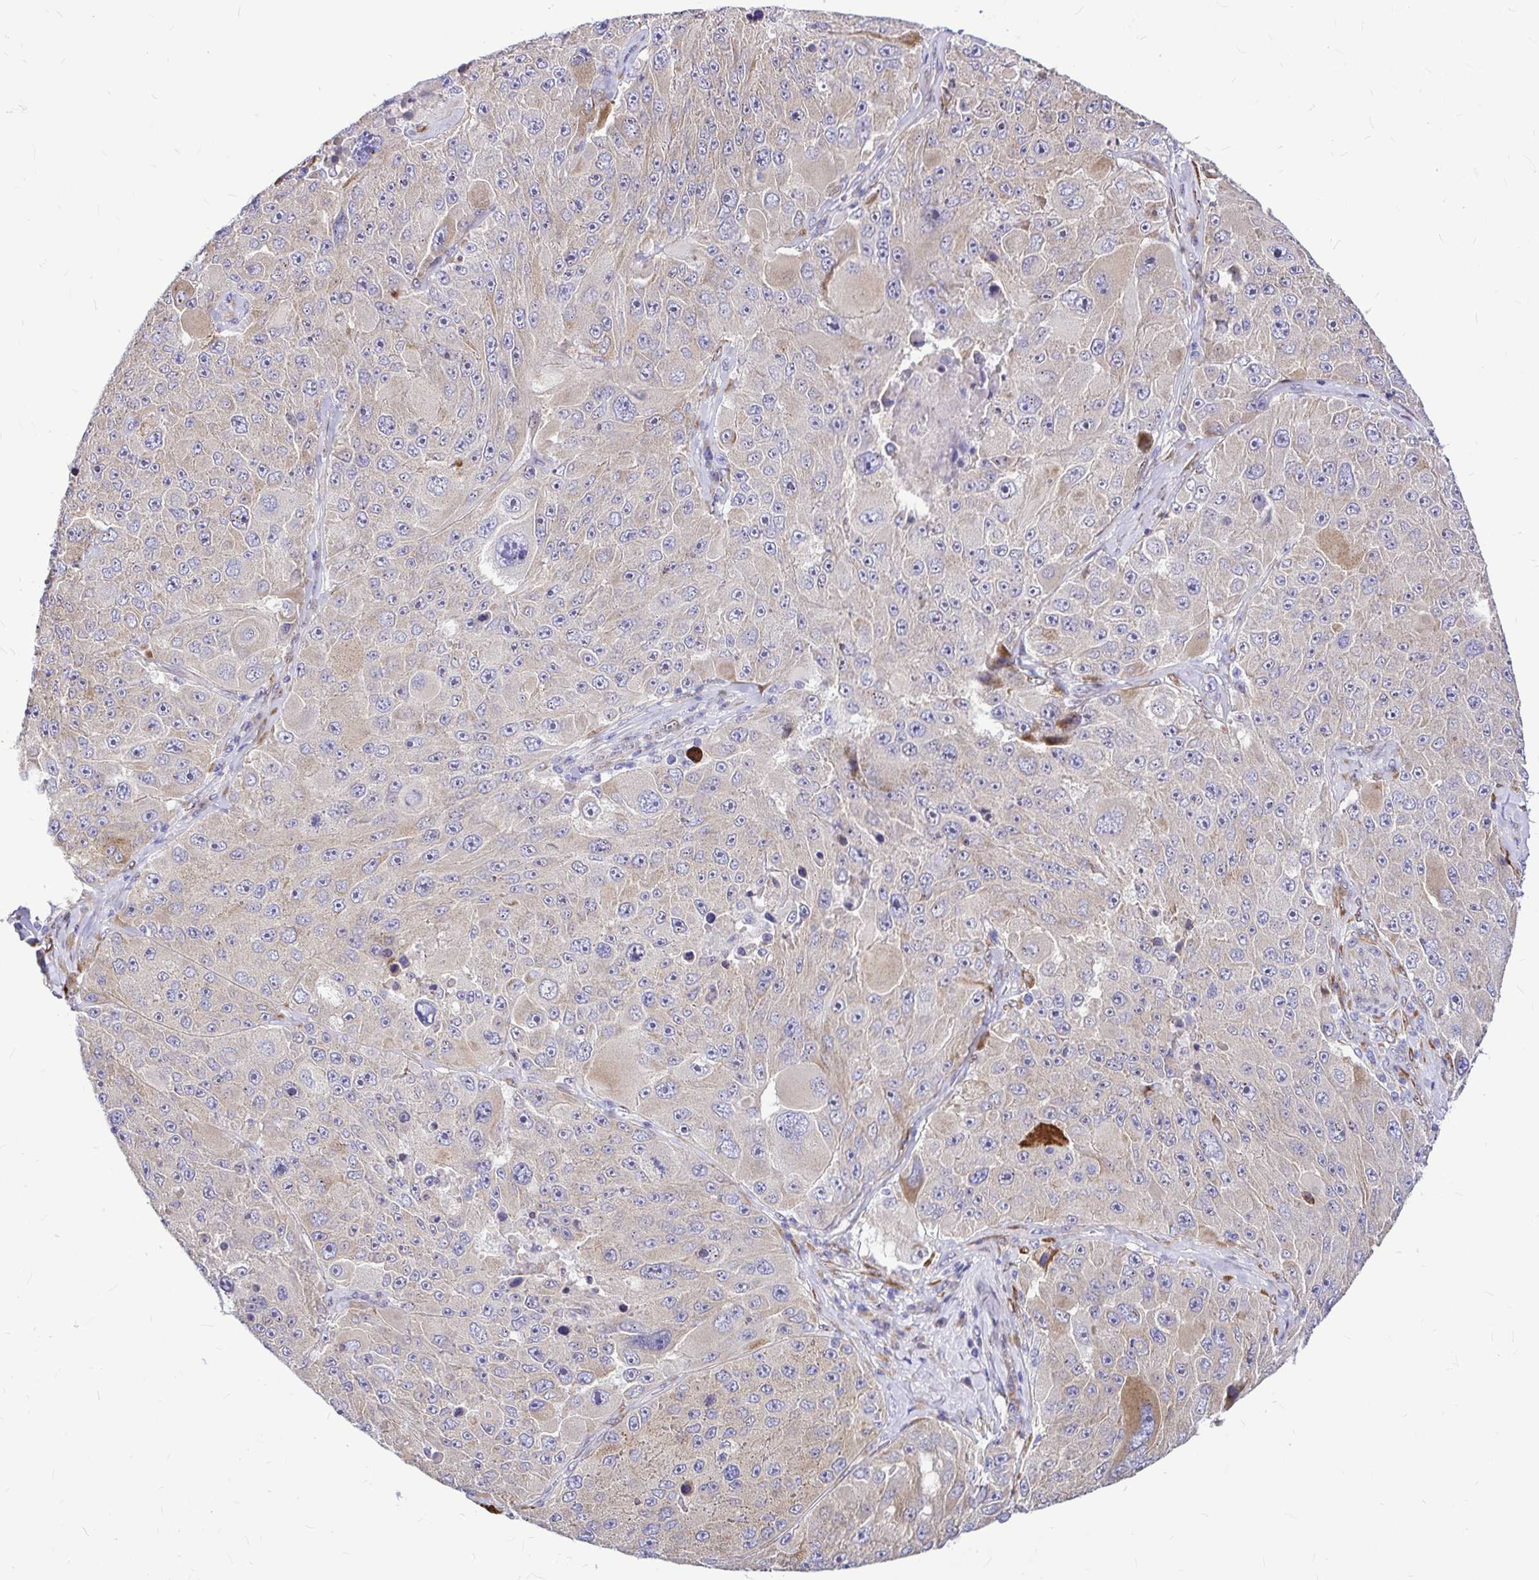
{"staining": {"intensity": "negative", "quantity": "none", "location": "none"}, "tissue": "melanoma", "cell_type": "Tumor cells", "image_type": "cancer", "snomed": [{"axis": "morphology", "description": "Malignant melanoma, Metastatic site"}, {"axis": "topography", "description": "Lymph node"}], "caption": "High magnification brightfield microscopy of melanoma stained with DAB (brown) and counterstained with hematoxylin (blue): tumor cells show no significant staining.", "gene": "GABBR2", "patient": {"sex": "male", "age": 62}}